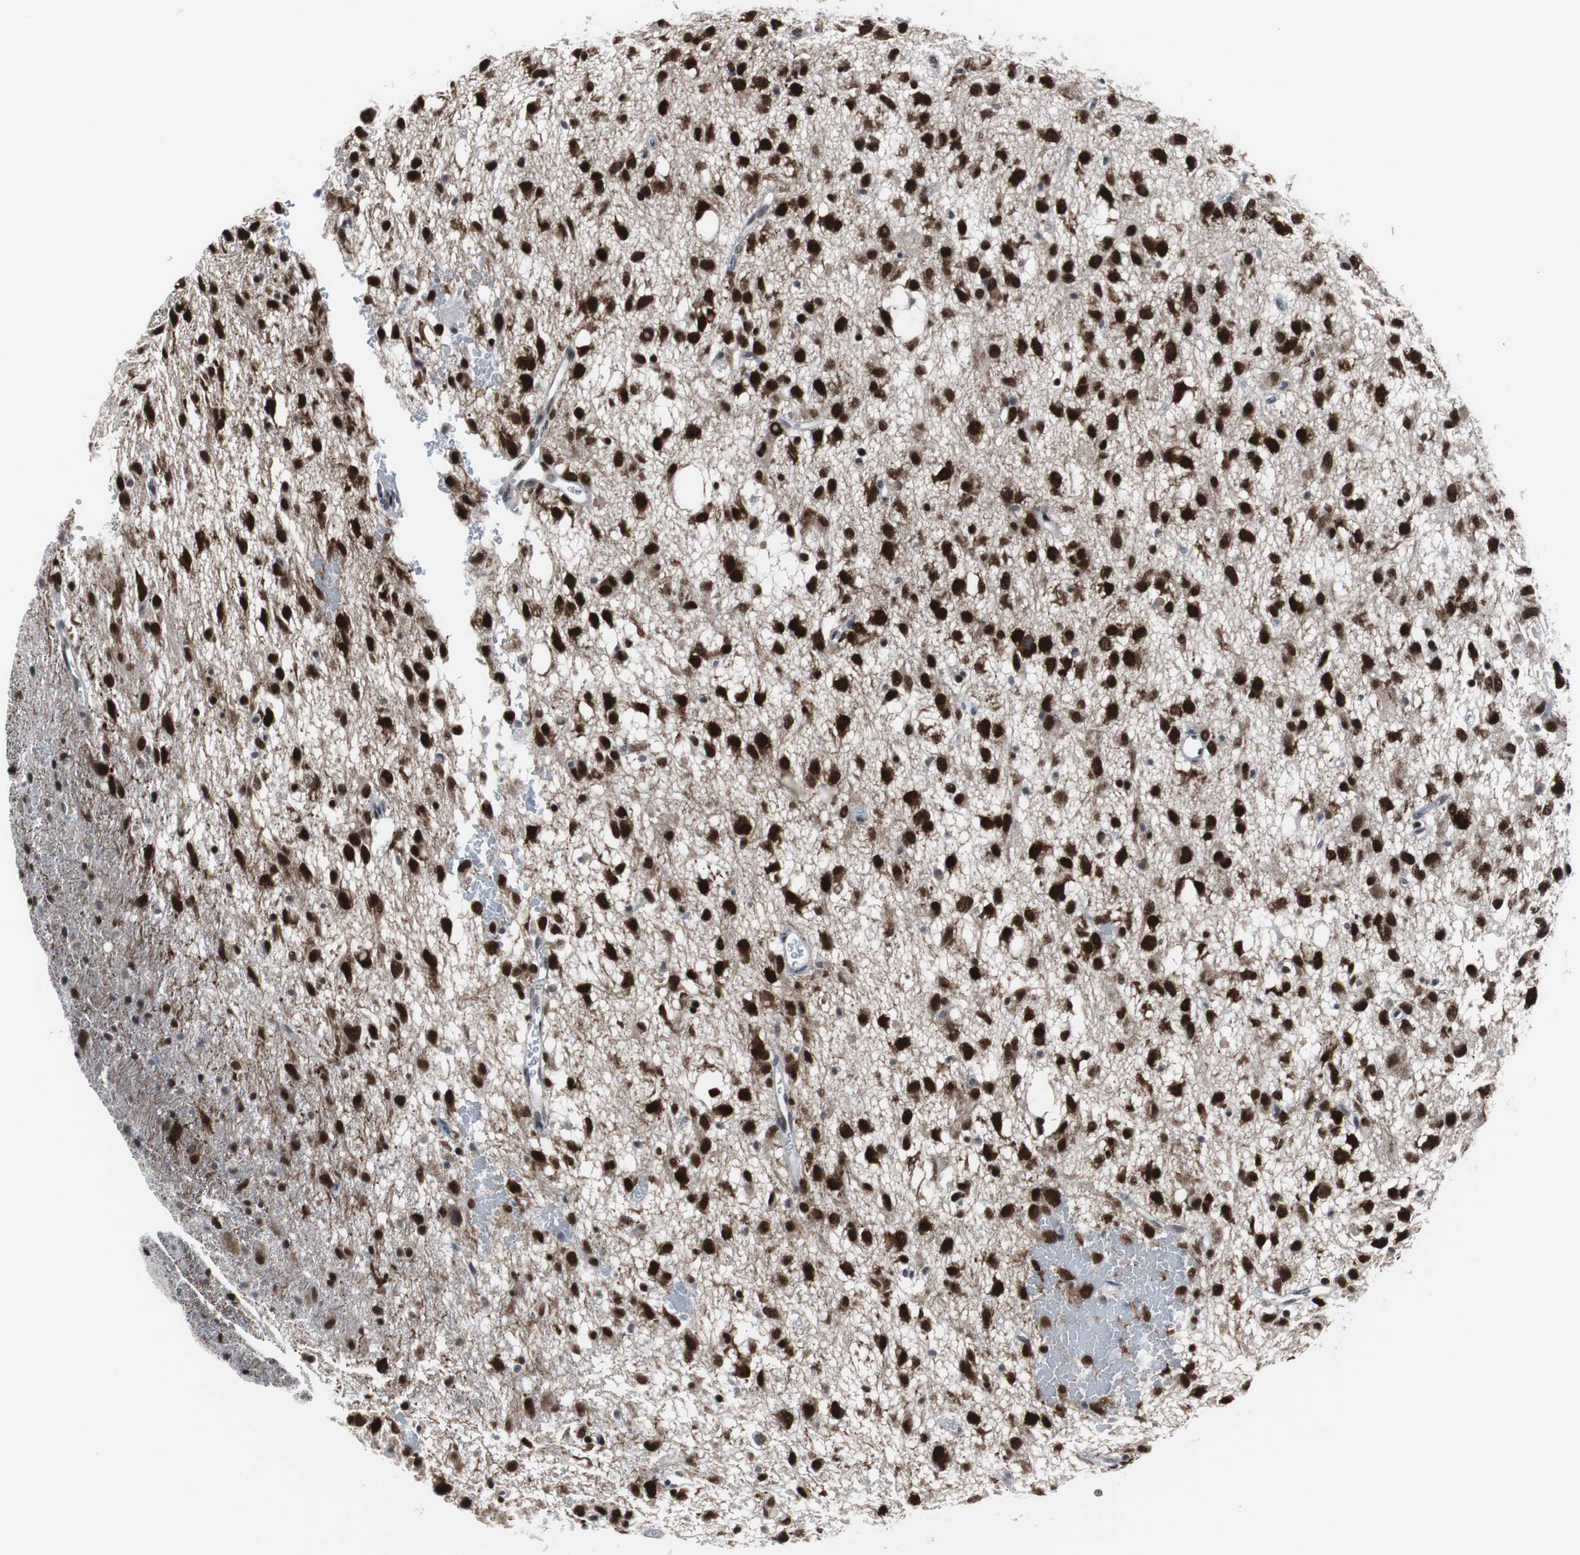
{"staining": {"intensity": "strong", "quantity": ">75%", "location": "cytoplasmic/membranous,nuclear"}, "tissue": "glioma", "cell_type": "Tumor cells", "image_type": "cancer", "snomed": [{"axis": "morphology", "description": "Glioma, malignant, Low grade"}, {"axis": "topography", "description": "Brain"}], "caption": "This is an image of IHC staining of glioma, which shows strong staining in the cytoplasmic/membranous and nuclear of tumor cells.", "gene": "ZHX2", "patient": {"sex": "male", "age": 77}}